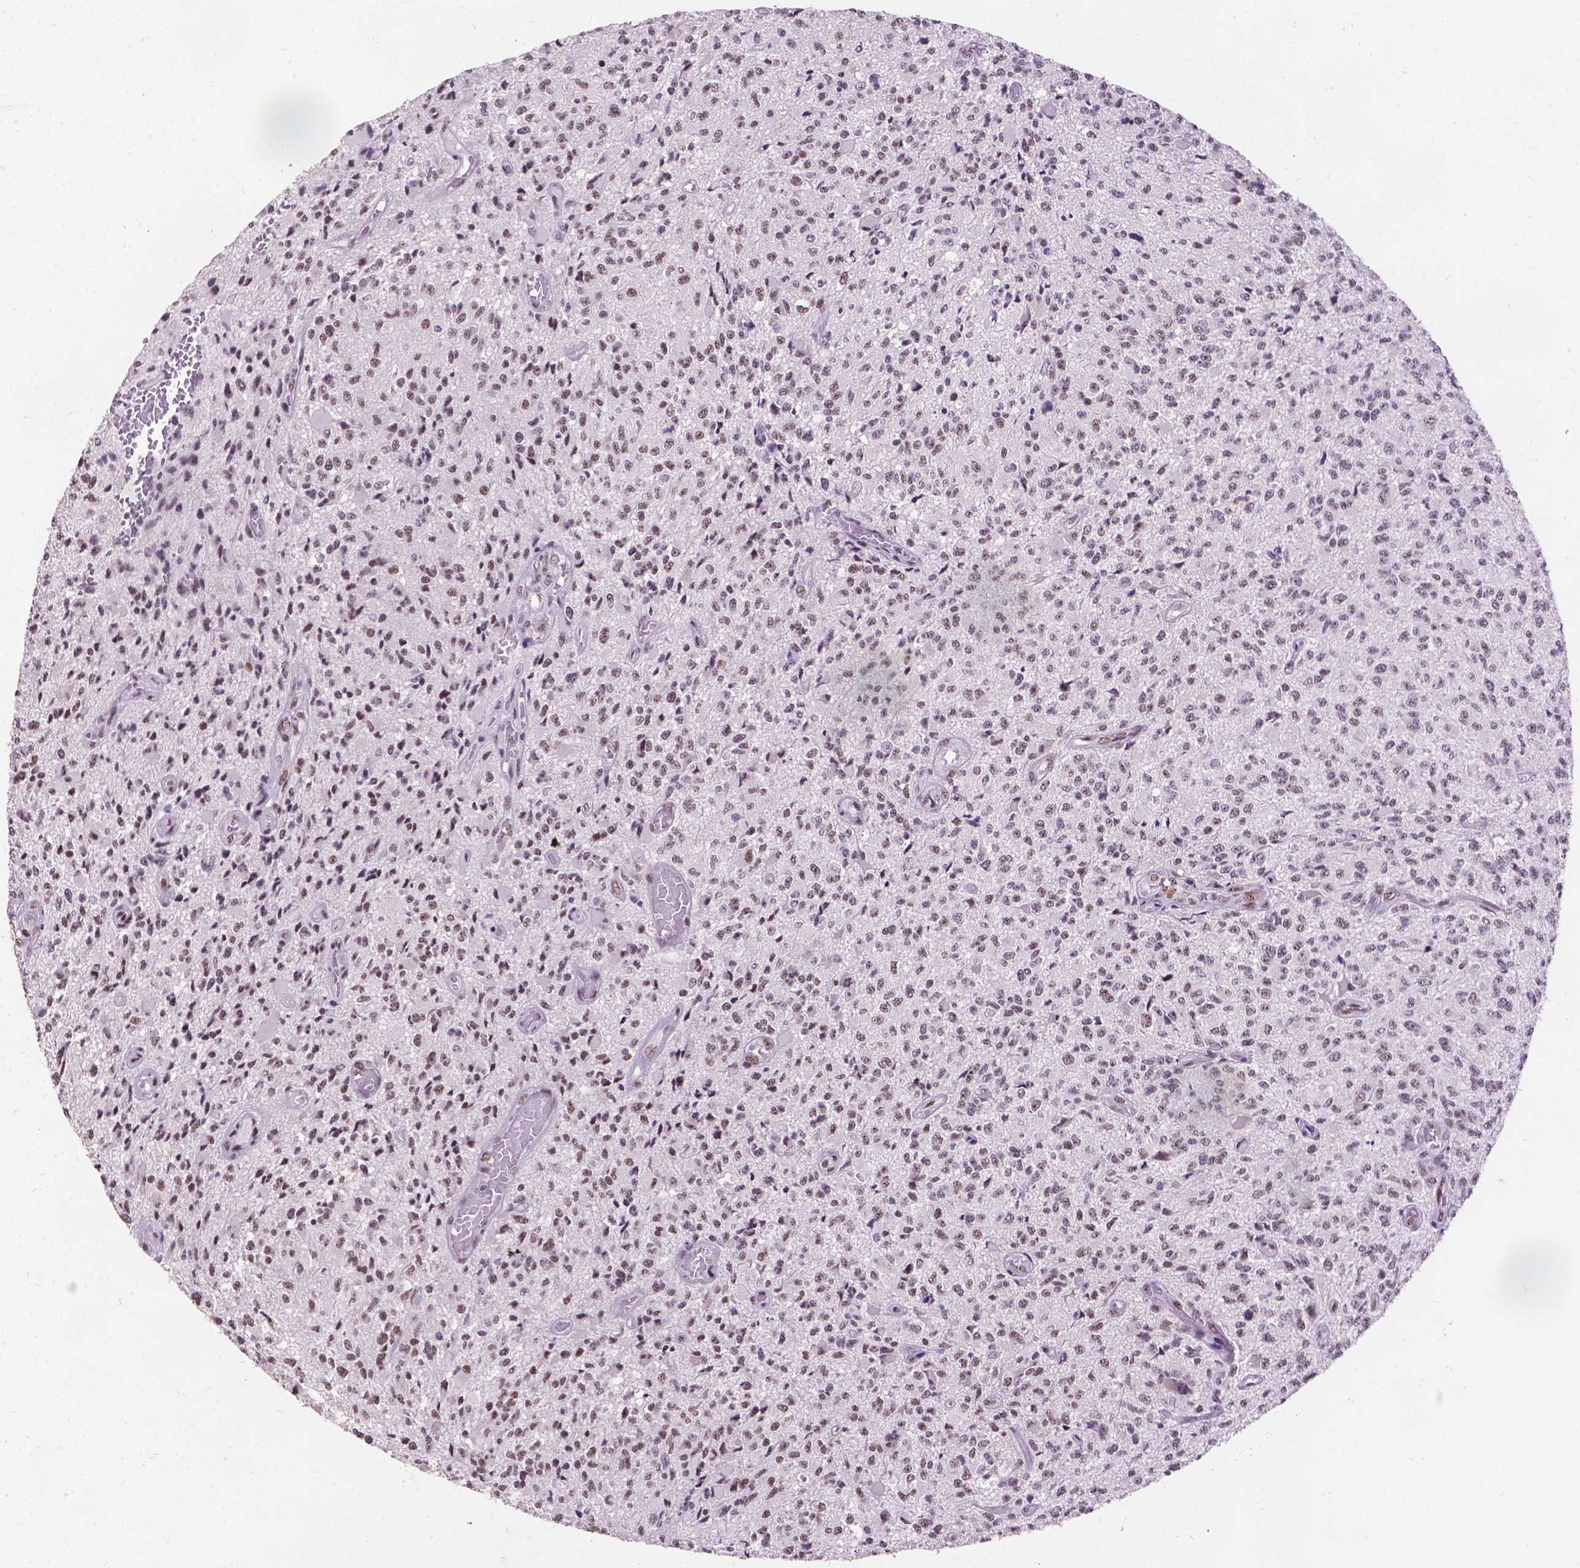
{"staining": {"intensity": "moderate", "quantity": "25%-75%", "location": "nuclear"}, "tissue": "glioma", "cell_type": "Tumor cells", "image_type": "cancer", "snomed": [{"axis": "morphology", "description": "Glioma, malignant, High grade"}, {"axis": "topography", "description": "Brain"}], "caption": "Brown immunohistochemical staining in human malignant glioma (high-grade) reveals moderate nuclear staining in about 25%-75% of tumor cells. (brown staining indicates protein expression, while blue staining denotes nuclei).", "gene": "COIL", "patient": {"sex": "female", "age": 63}}